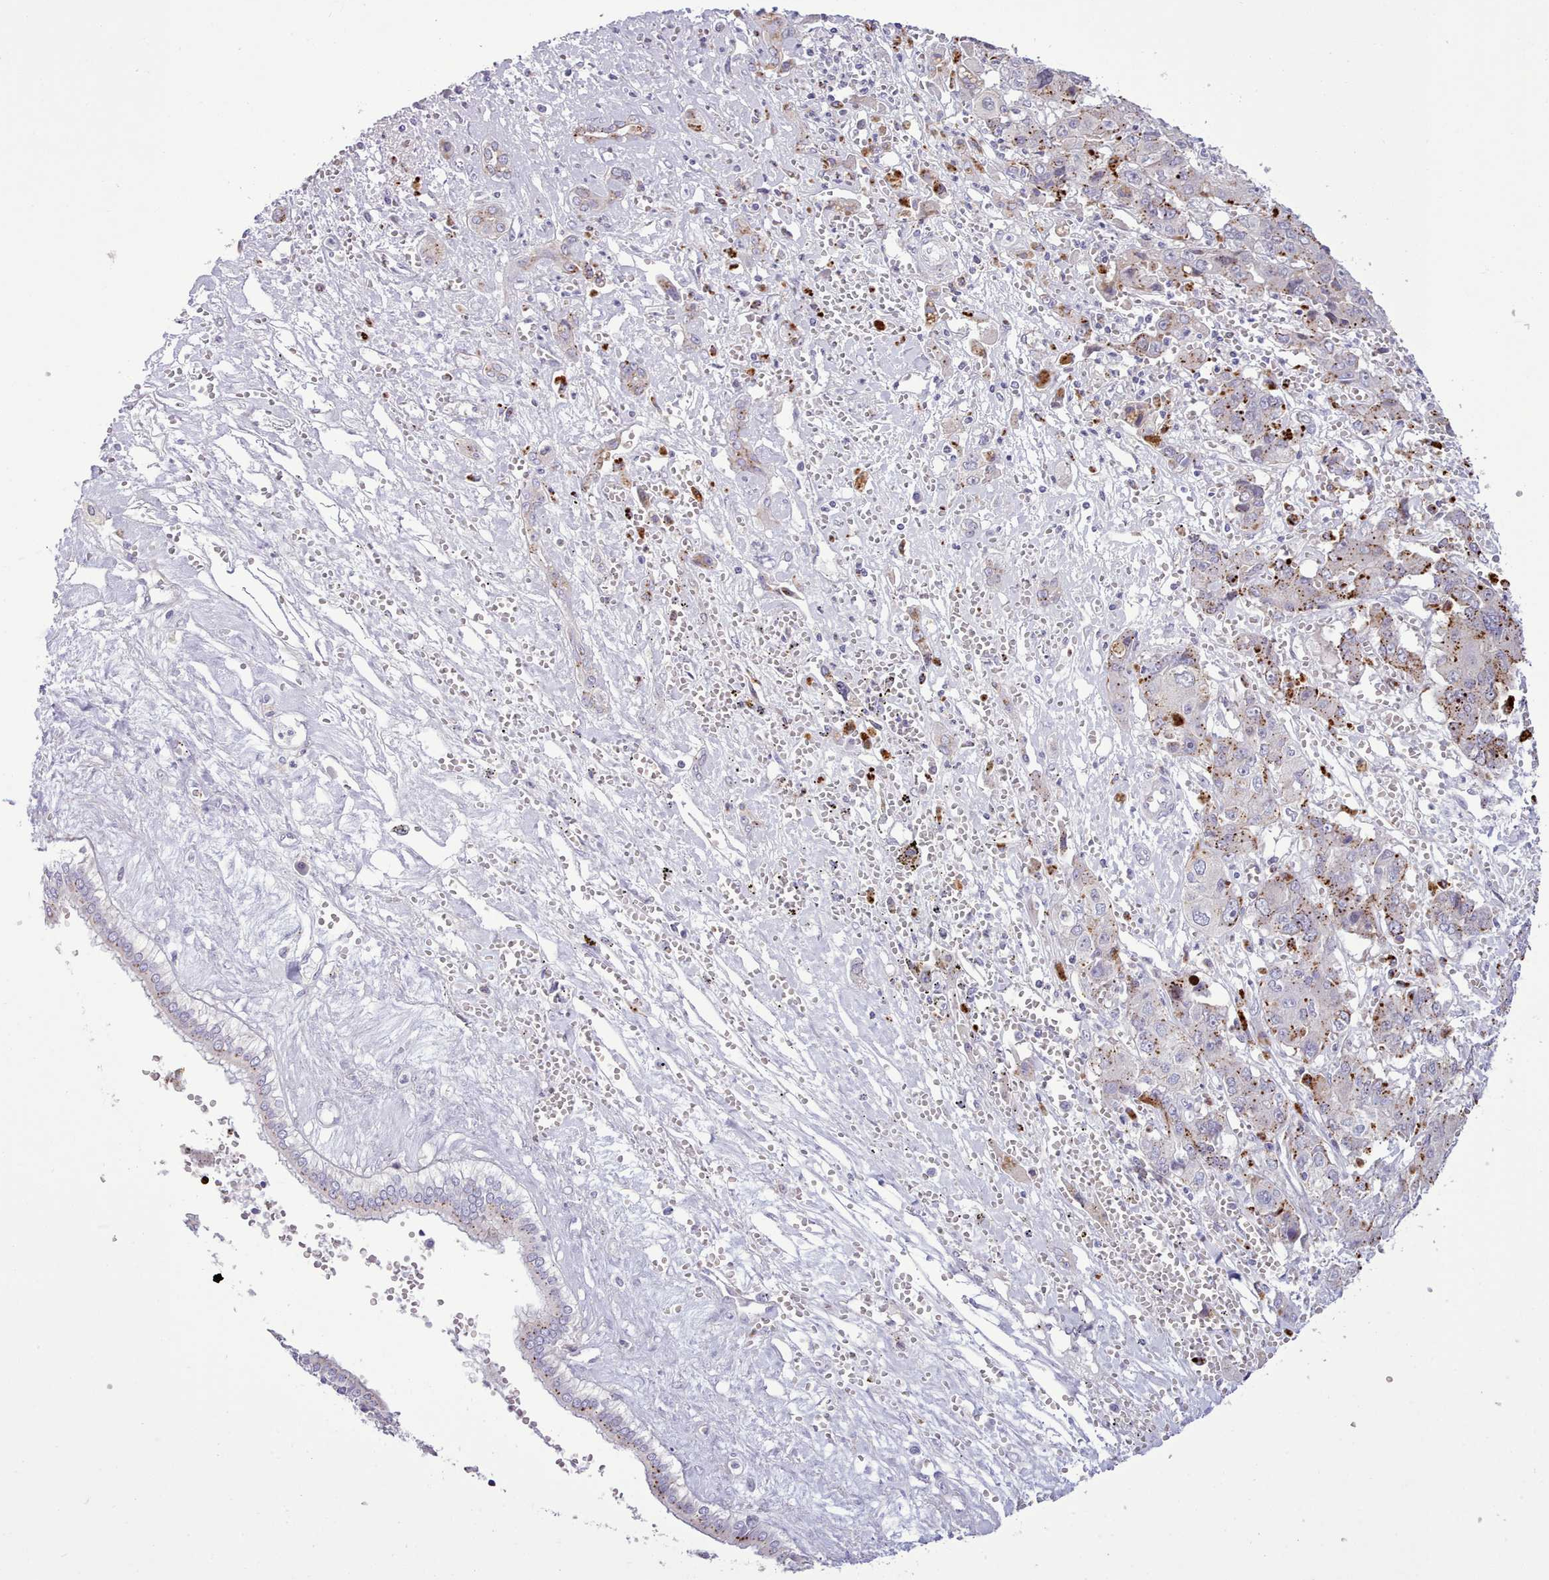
{"staining": {"intensity": "moderate", "quantity": ">75%", "location": "cytoplasmic/membranous"}, "tissue": "liver cancer", "cell_type": "Tumor cells", "image_type": "cancer", "snomed": [{"axis": "morphology", "description": "Cholangiocarcinoma"}, {"axis": "topography", "description": "Liver"}], "caption": "The histopathology image shows a brown stain indicating the presence of a protein in the cytoplasmic/membranous of tumor cells in liver cancer.", "gene": "SRD5A1", "patient": {"sex": "male", "age": 67}}